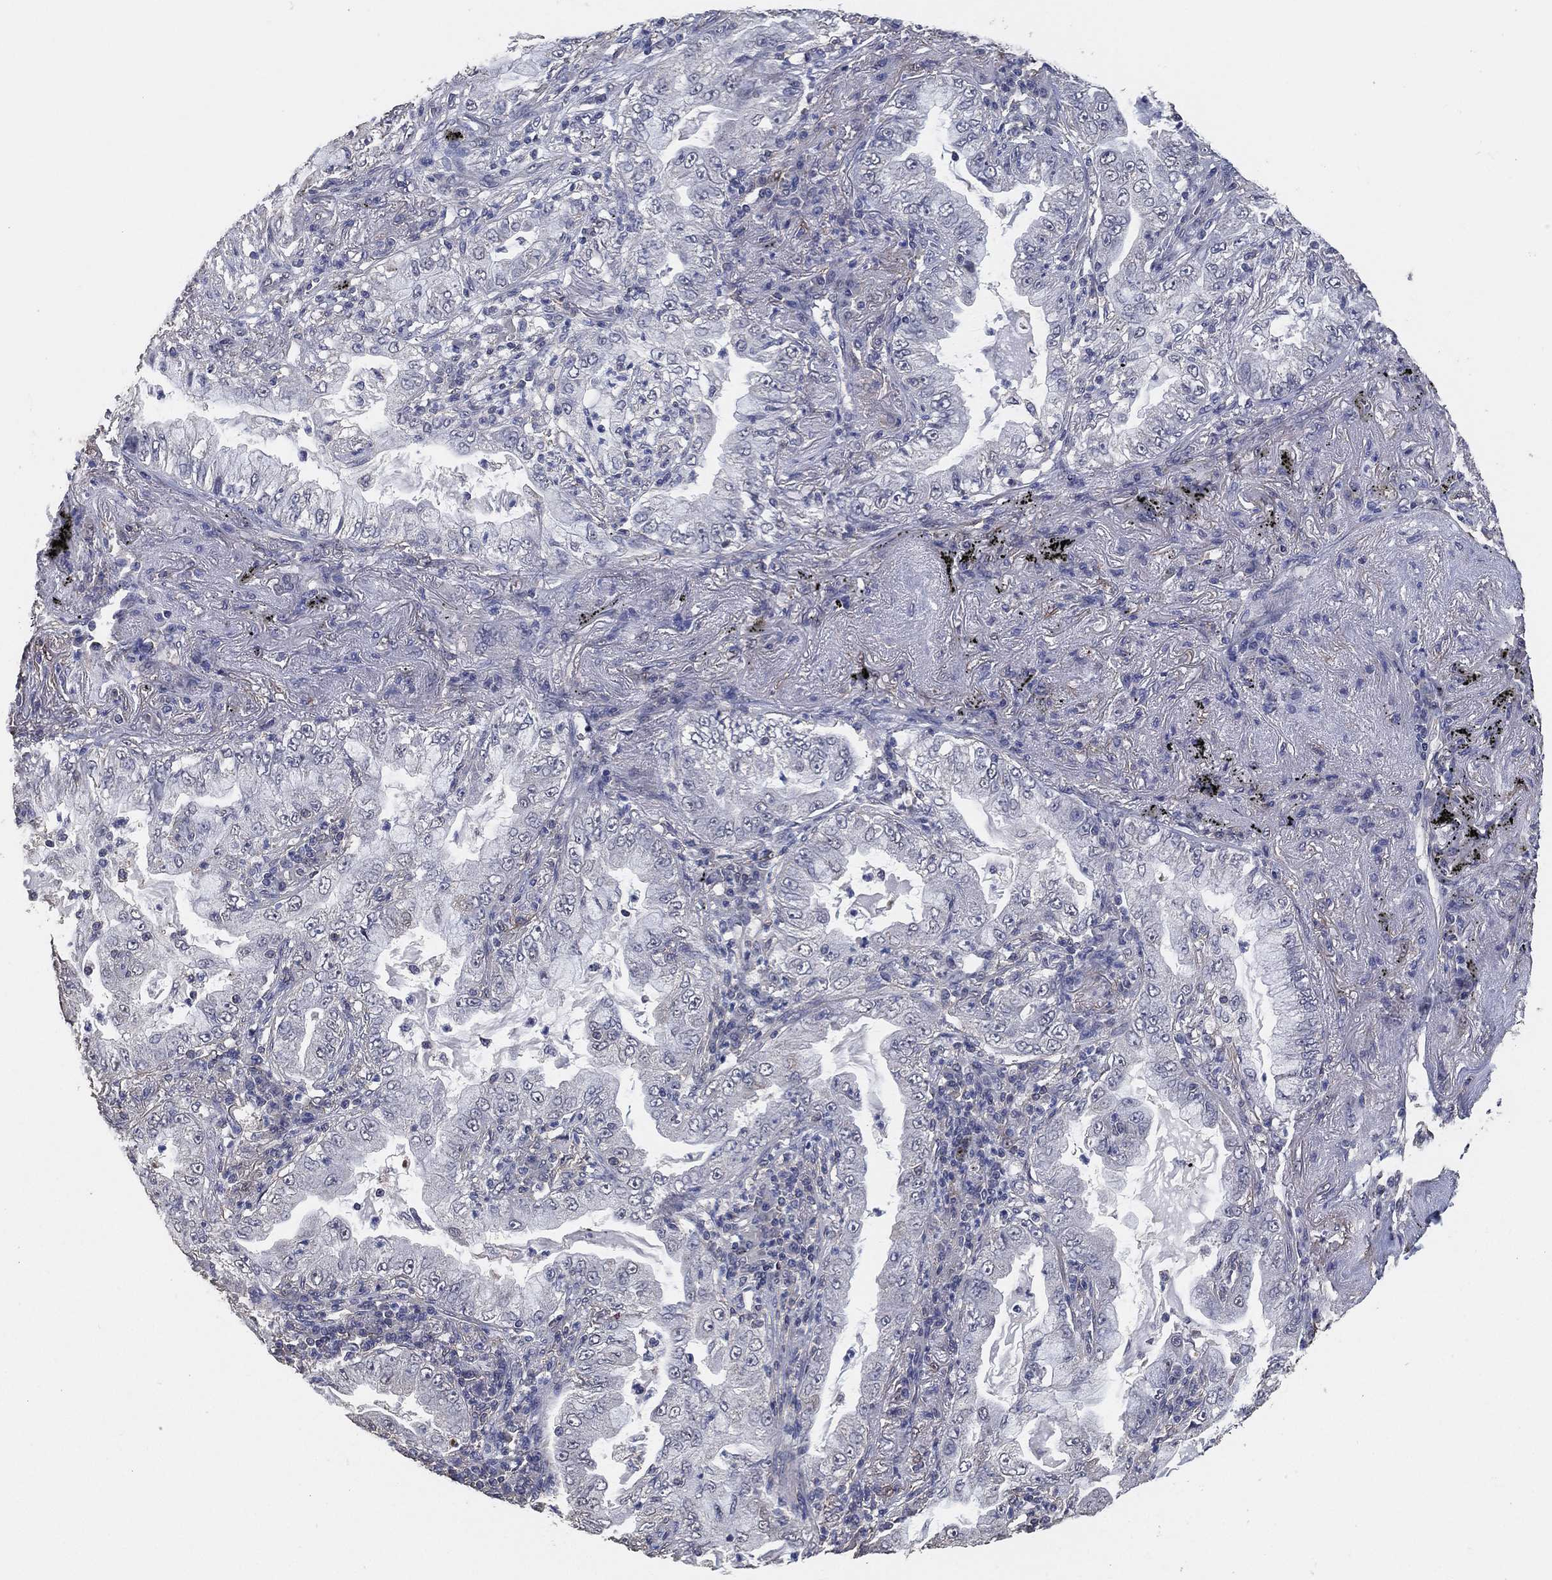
{"staining": {"intensity": "negative", "quantity": "none", "location": "none"}, "tissue": "lung cancer", "cell_type": "Tumor cells", "image_type": "cancer", "snomed": [{"axis": "morphology", "description": "Adenocarcinoma, NOS"}, {"axis": "topography", "description": "Lung"}], "caption": "IHC histopathology image of neoplastic tissue: human lung adenocarcinoma stained with DAB (3,3'-diaminobenzidine) exhibits no significant protein staining in tumor cells. Nuclei are stained in blue.", "gene": "KLK5", "patient": {"sex": "female", "age": 73}}